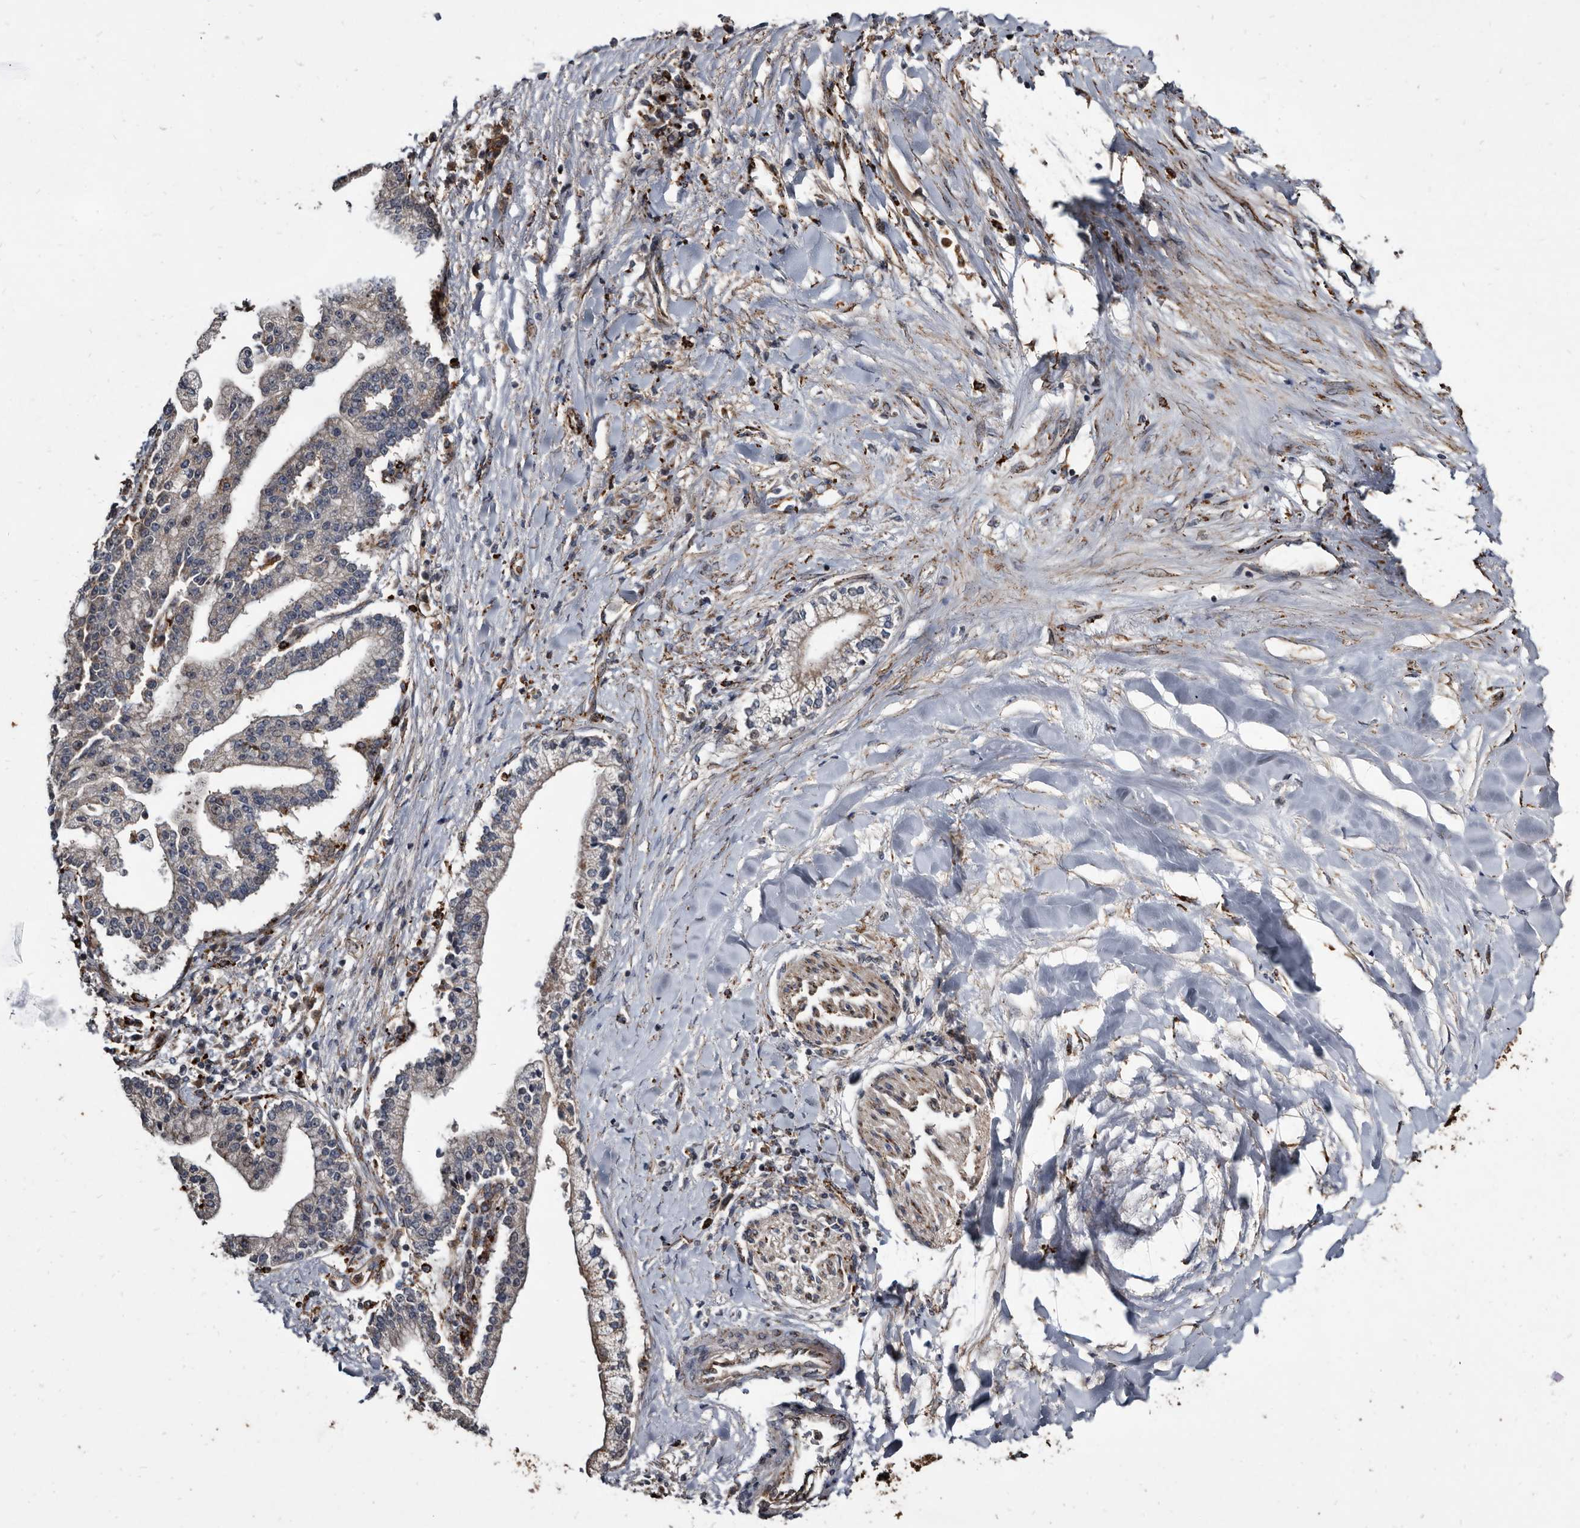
{"staining": {"intensity": "weak", "quantity": "25%-75%", "location": "cytoplasmic/membranous"}, "tissue": "liver cancer", "cell_type": "Tumor cells", "image_type": "cancer", "snomed": [{"axis": "morphology", "description": "Cholangiocarcinoma"}, {"axis": "topography", "description": "Liver"}], "caption": "Protein expression analysis of human liver cholangiocarcinoma reveals weak cytoplasmic/membranous expression in about 25%-75% of tumor cells.", "gene": "CTSA", "patient": {"sex": "male", "age": 50}}